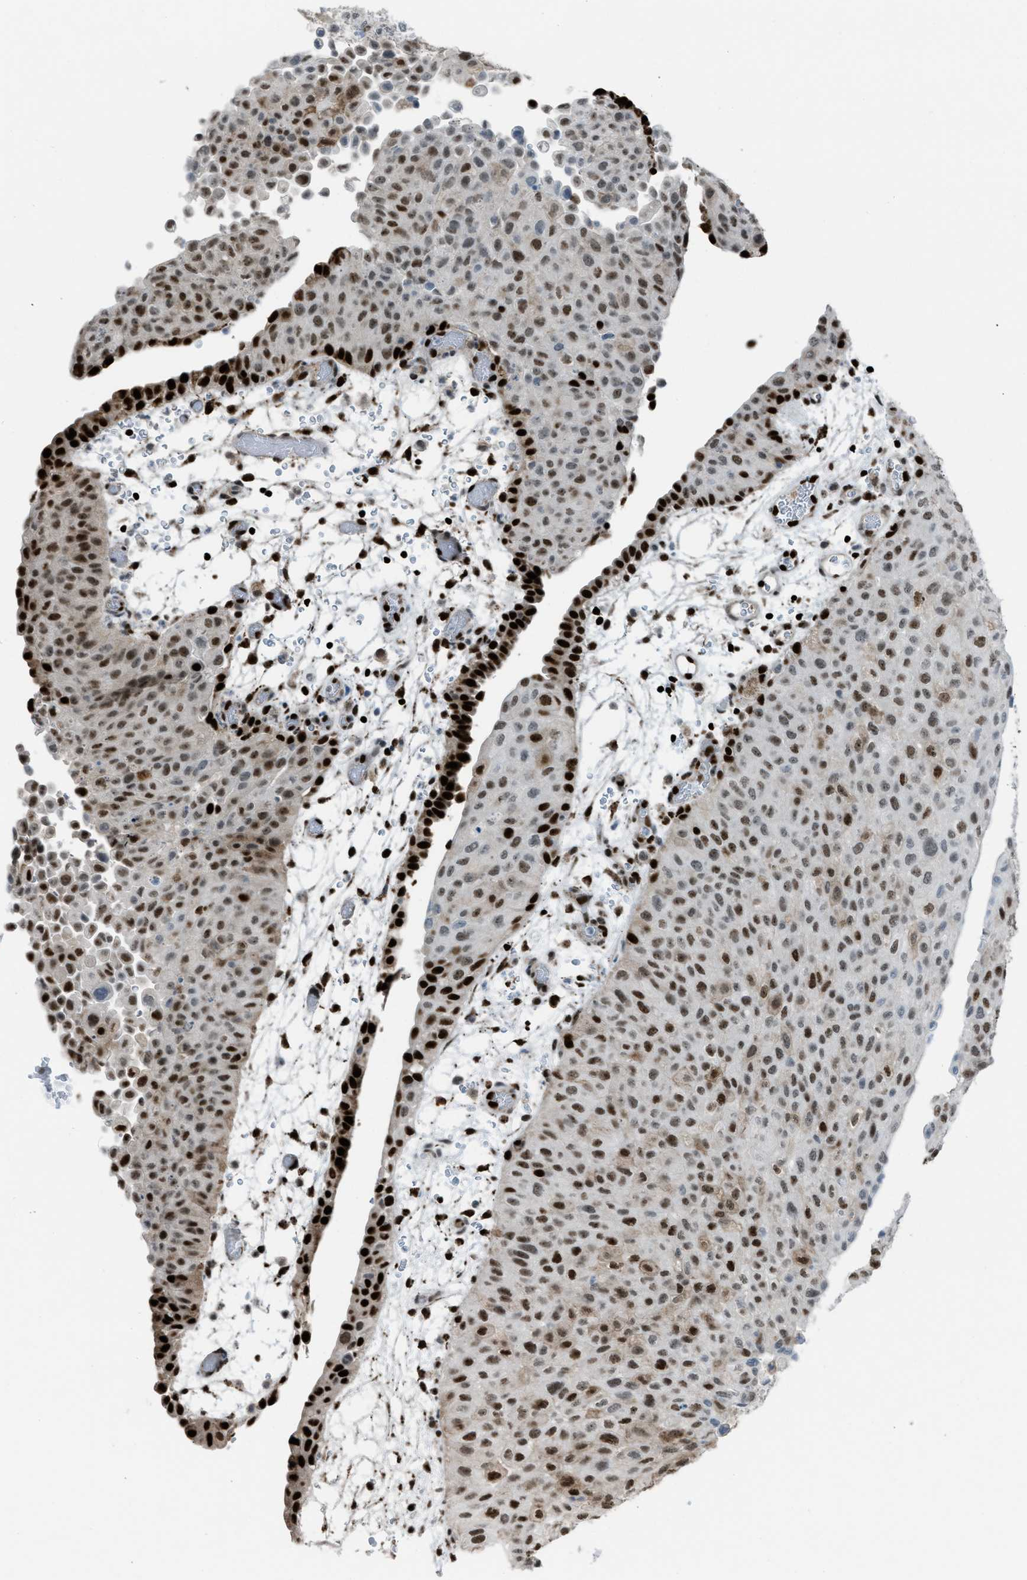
{"staining": {"intensity": "strong", "quantity": ">75%", "location": "nuclear"}, "tissue": "urothelial cancer", "cell_type": "Tumor cells", "image_type": "cancer", "snomed": [{"axis": "morphology", "description": "Urothelial carcinoma, Low grade"}, {"axis": "morphology", "description": "Urothelial carcinoma, High grade"}, {"axis": "topography", "description": "Urinary bladder"}], "caption": "Immunohistochemical staining of human urothelial cancer exhibits high levels of strong nuclear positivity in about >75% of tumor cells.", "gene": "SLFN5", "patient": {"sex": "male", "age": 35}}